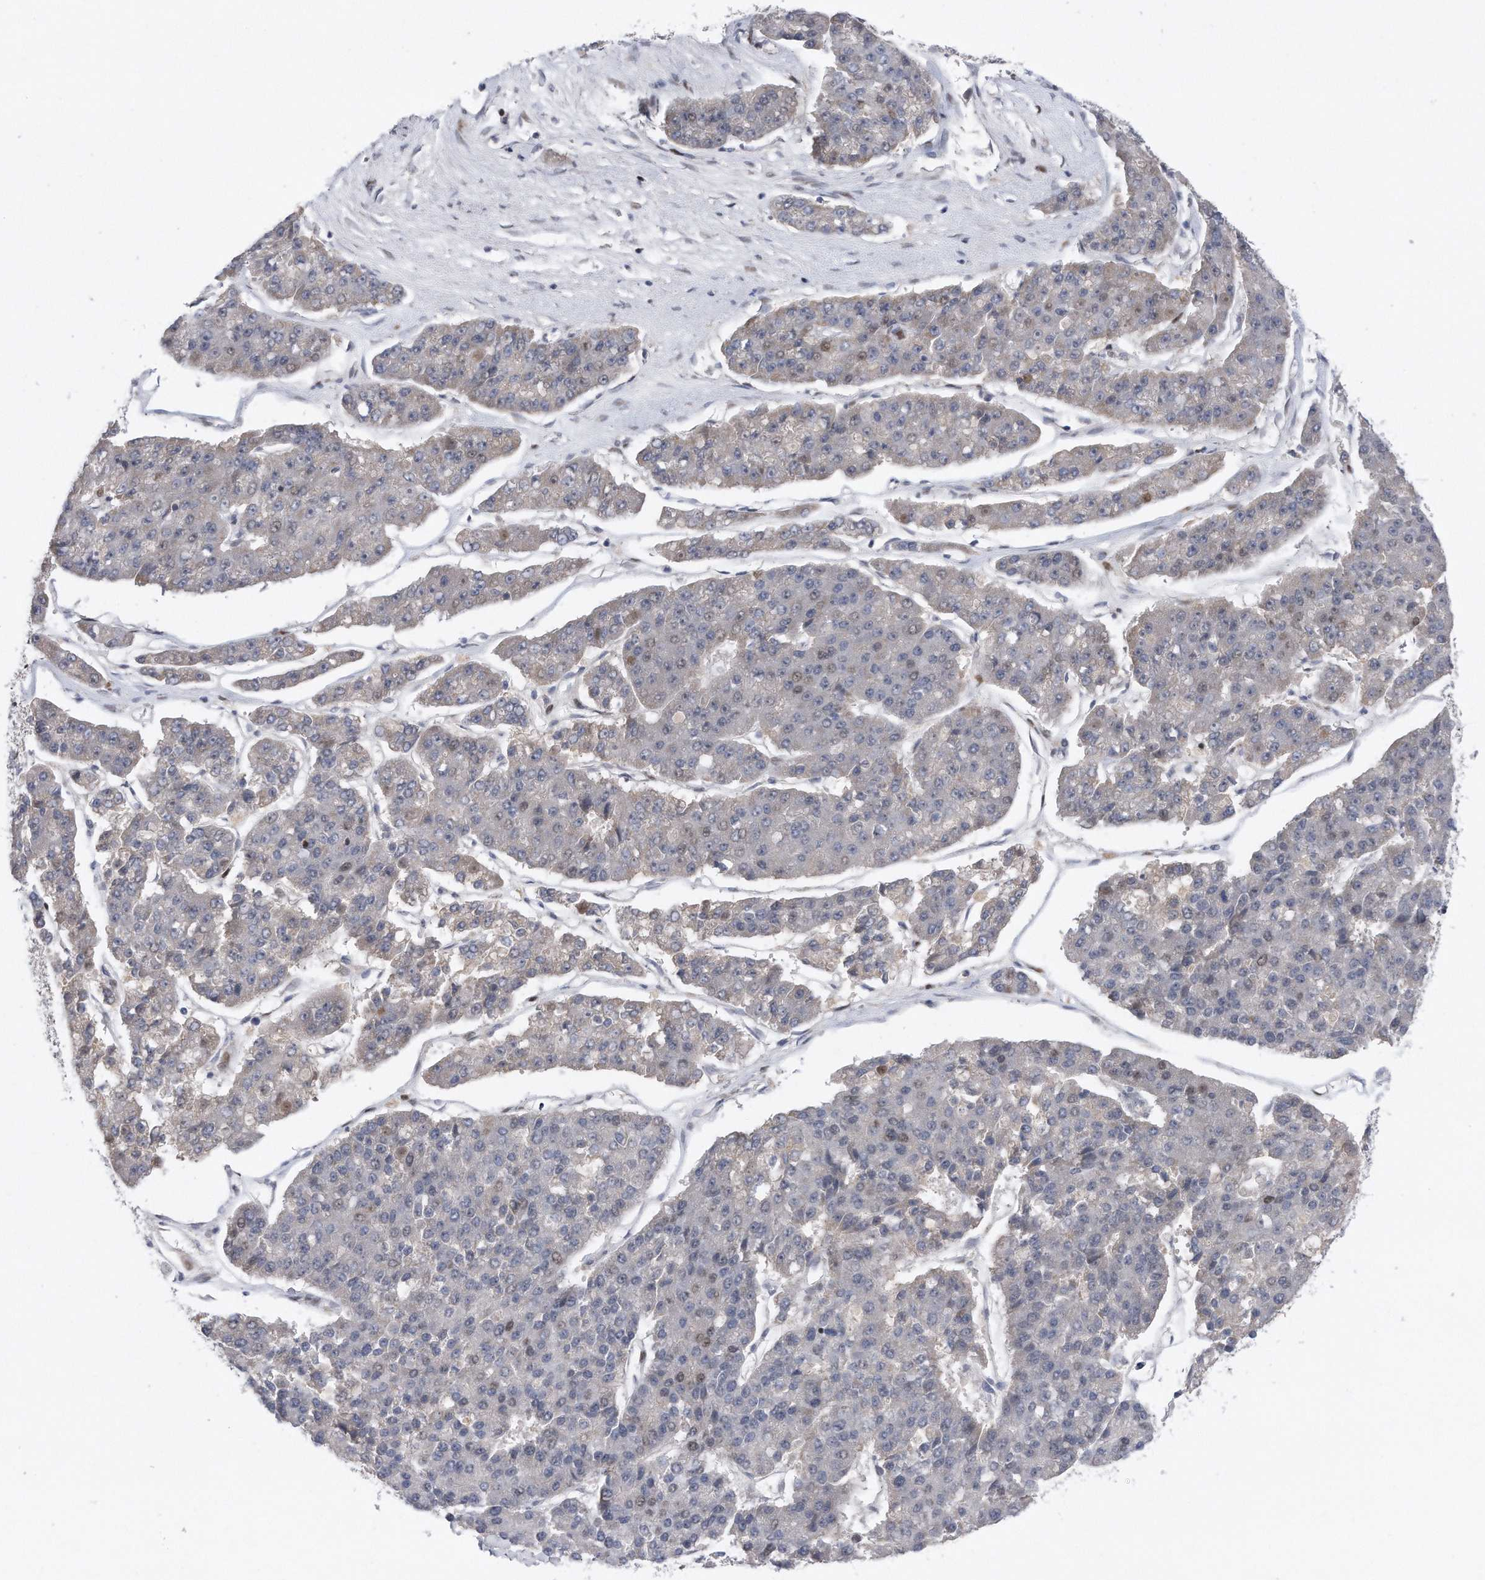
{"staining": {"intensity": "negative", "quantity": "none", "location": "none"}, "tissue": "pancreatic cancer", "cell_type": "Tumor cells", "image_type": "cancer", "snomed": [{"axis": "morphology", "description": "Adenocarcinoma, NOS"}, {"axis": "topography", "description": "Pancreas"}], "caption": "An image of pancreatic cancer stained for a protein exhibits no brown staining in tumor cells.", "gene": "CDH12", "patient": {"sex": "male", "age": 50}}